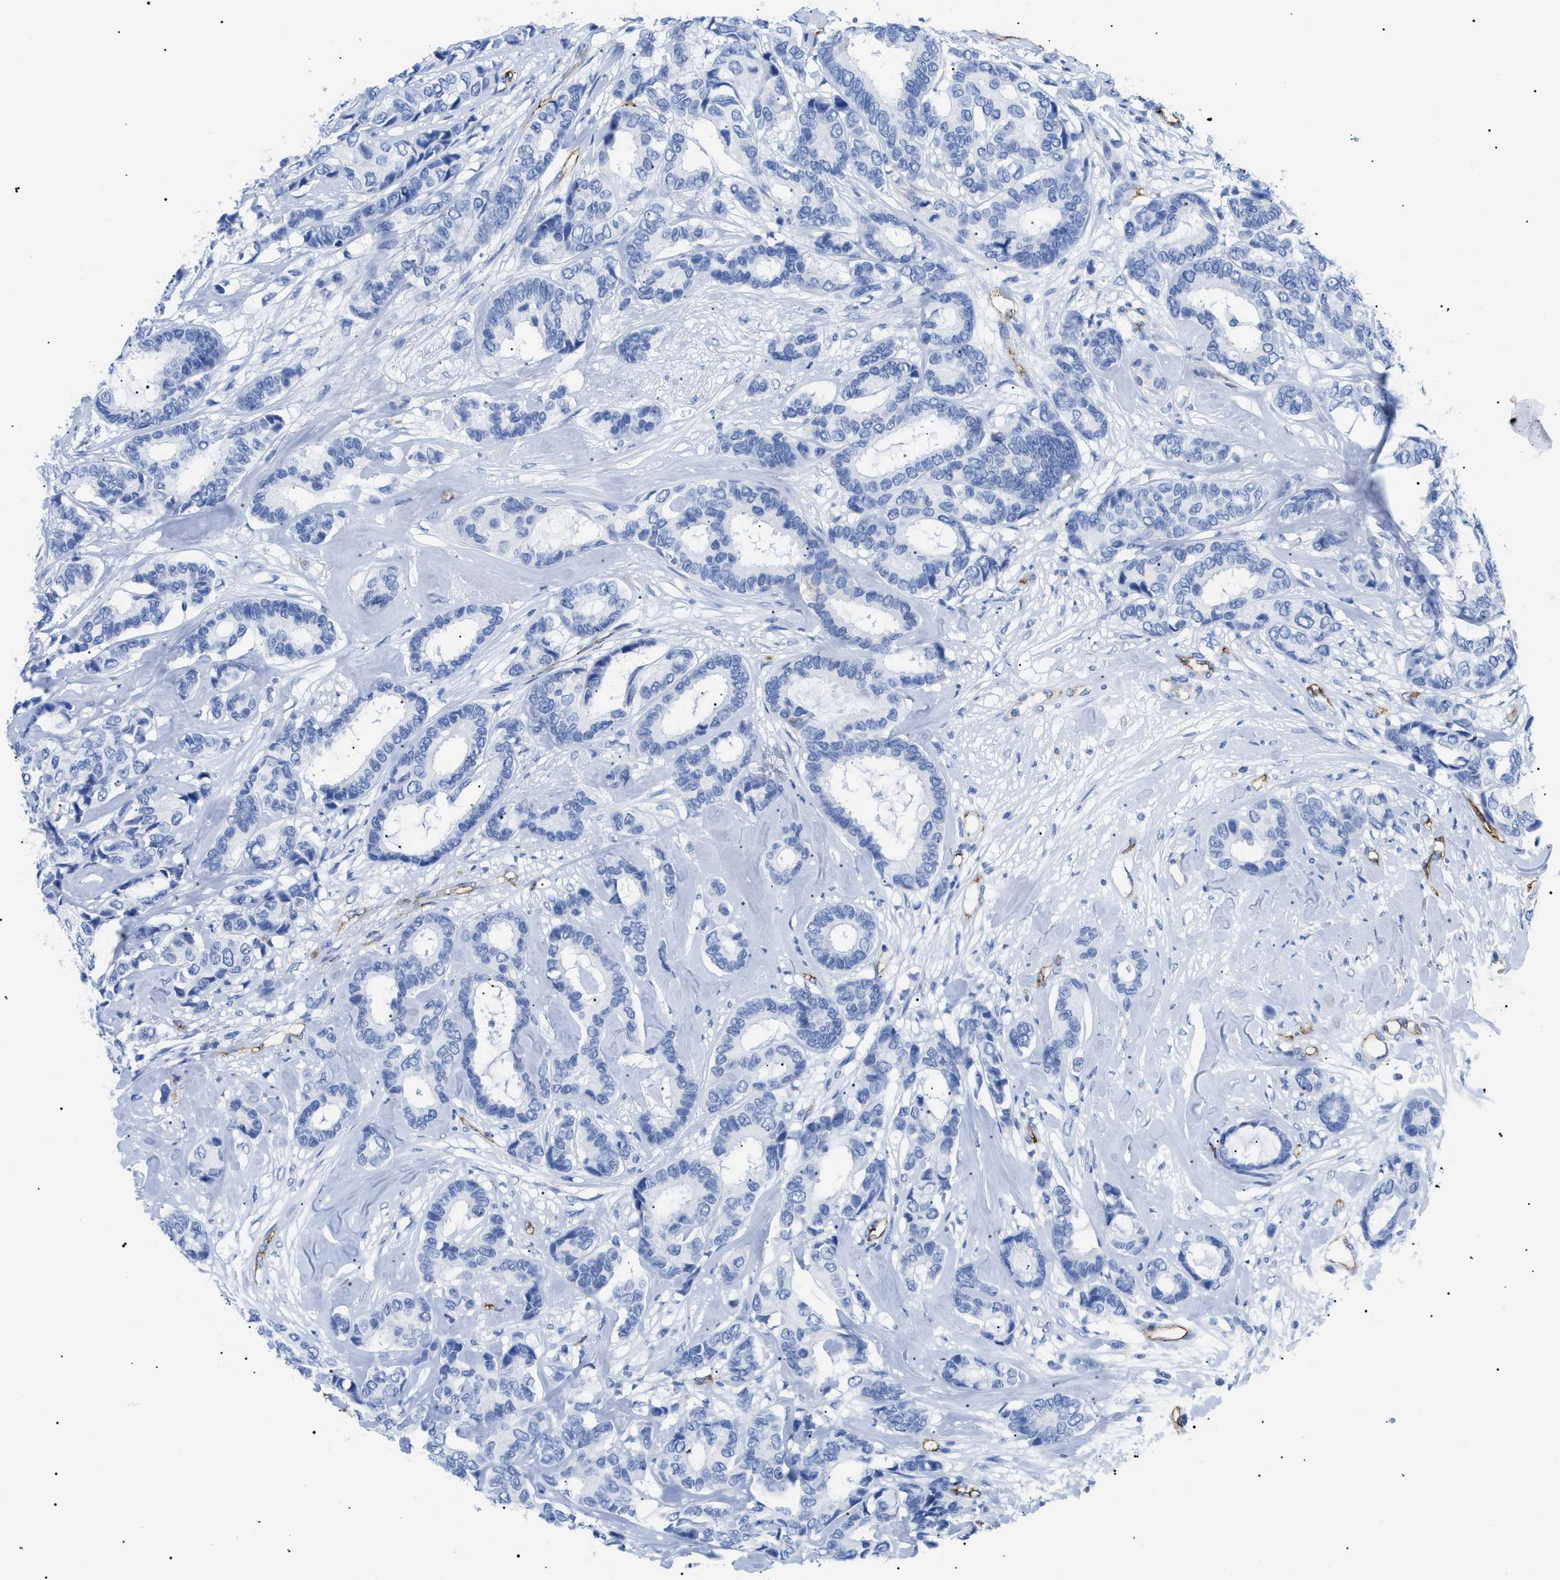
{"staining": {"intensity": "negative", "quantity": "none", "location": "none"}, "tissue": "breast cancer", "cell_type": "Tumor cells", "image_type": "cancer", "snomed": [{"axis": "morphology", "description": "Duct carcinoma"}, {"axis": "topography", "description": "Breast"}], "caption": "Immunohistochemistry (IHC) photomicrograph of neoplastic tissue: breast cancer stained with DAB displays no significant protein positivity in tumor cells.", "gene": "PODXL", "patient": {"sex": "female", "age": 87}}